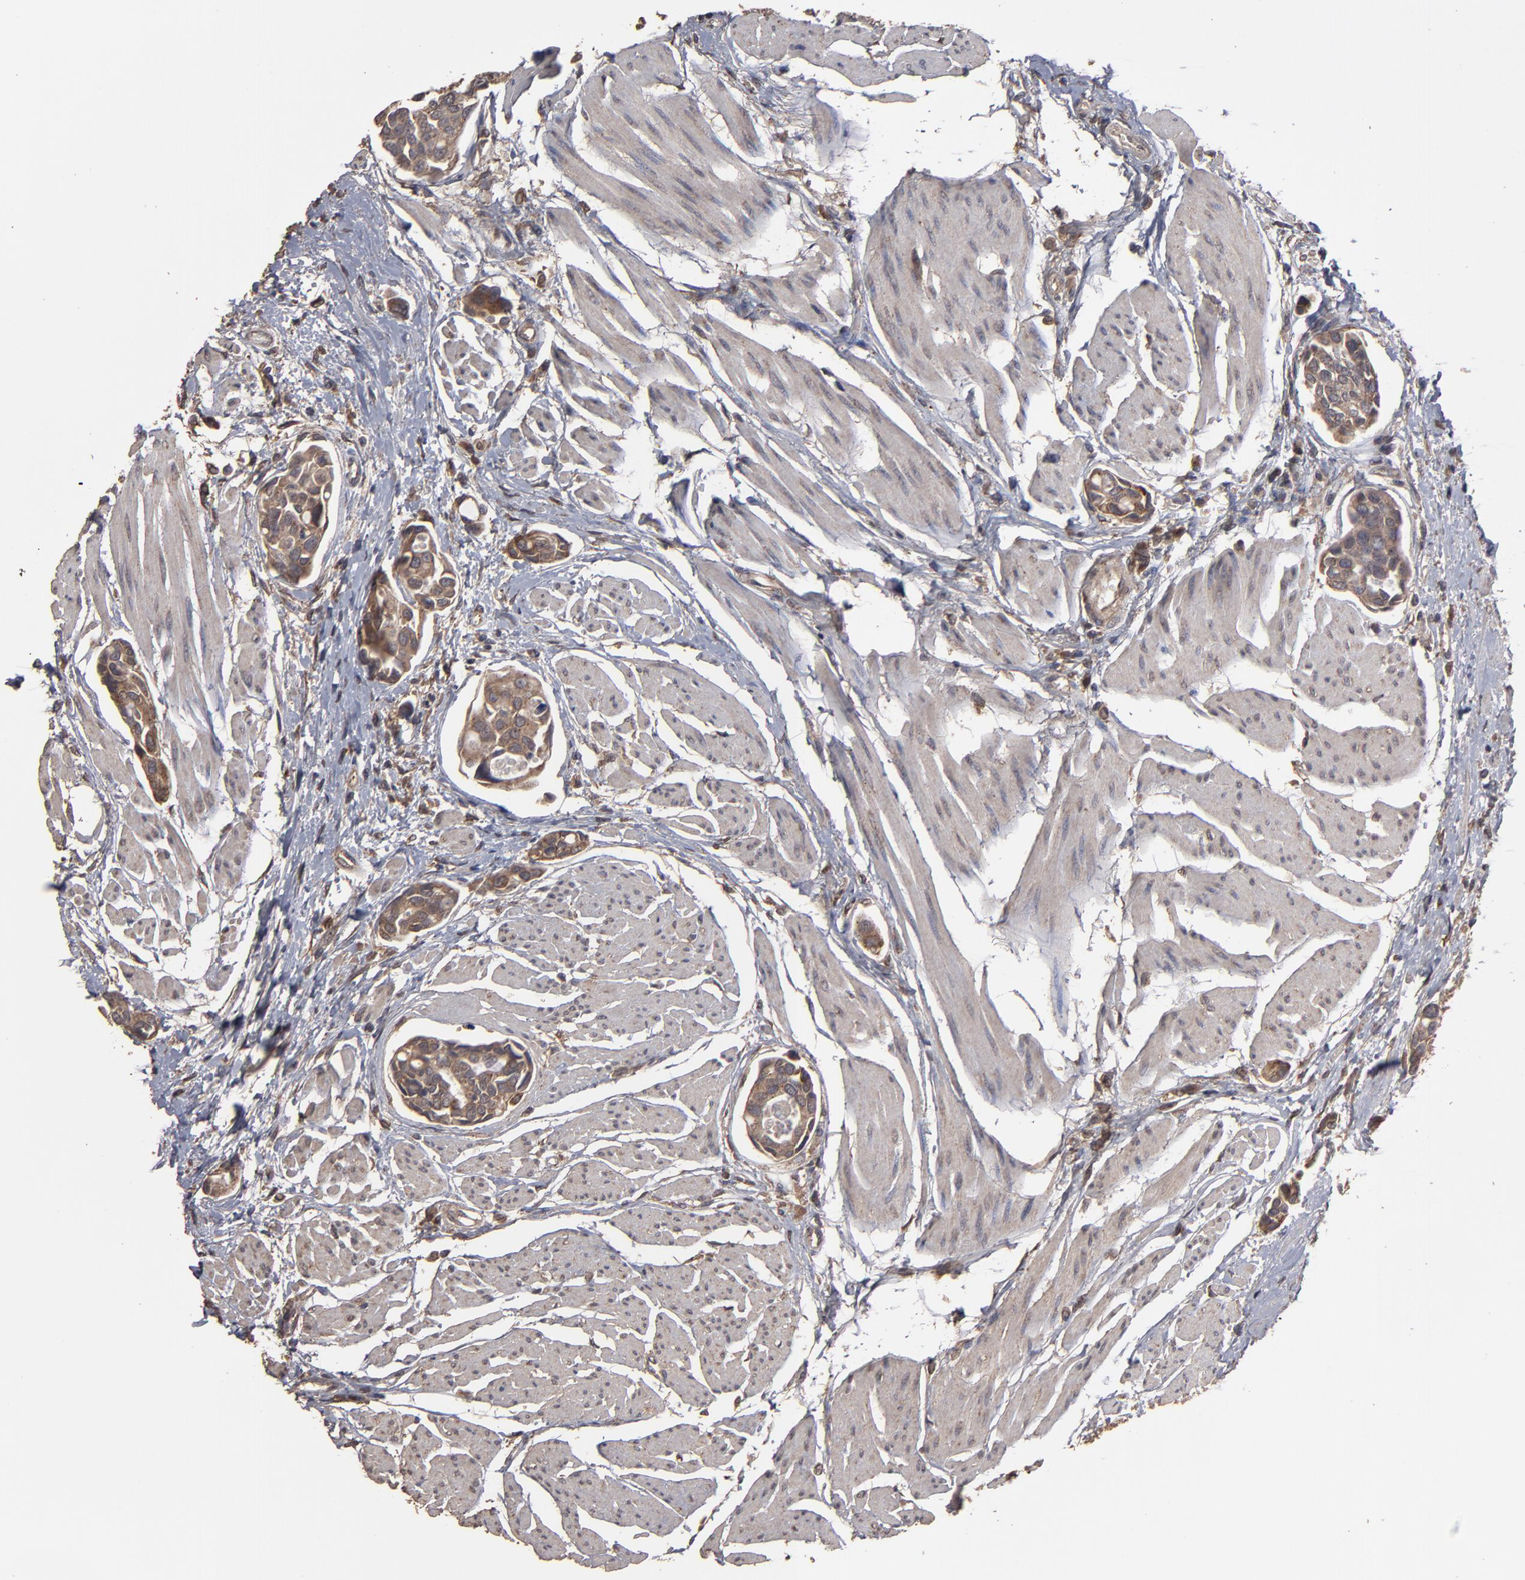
{"staining": {"intensity": "moderate", "quantity": ">75%", "location": "cytoplasmic/membranous"}, "tissue": "urothelial cancer", "cell_type": "Tumor cells", "image_type": "cancer", "snomed": [{"axis": "morphology", "description": "Urothelial carcinoma, High grade"}, {"axis": "topography", "description": "Urinary bladder"}], "caption": "Urothelial cancer stained for a protein (brown) displays moderate cytoplasmic/membranous positive positivity in about >75% of tumor cells.", "gene": "MMP2", "patient": {"sex": "male", "age": 78}}